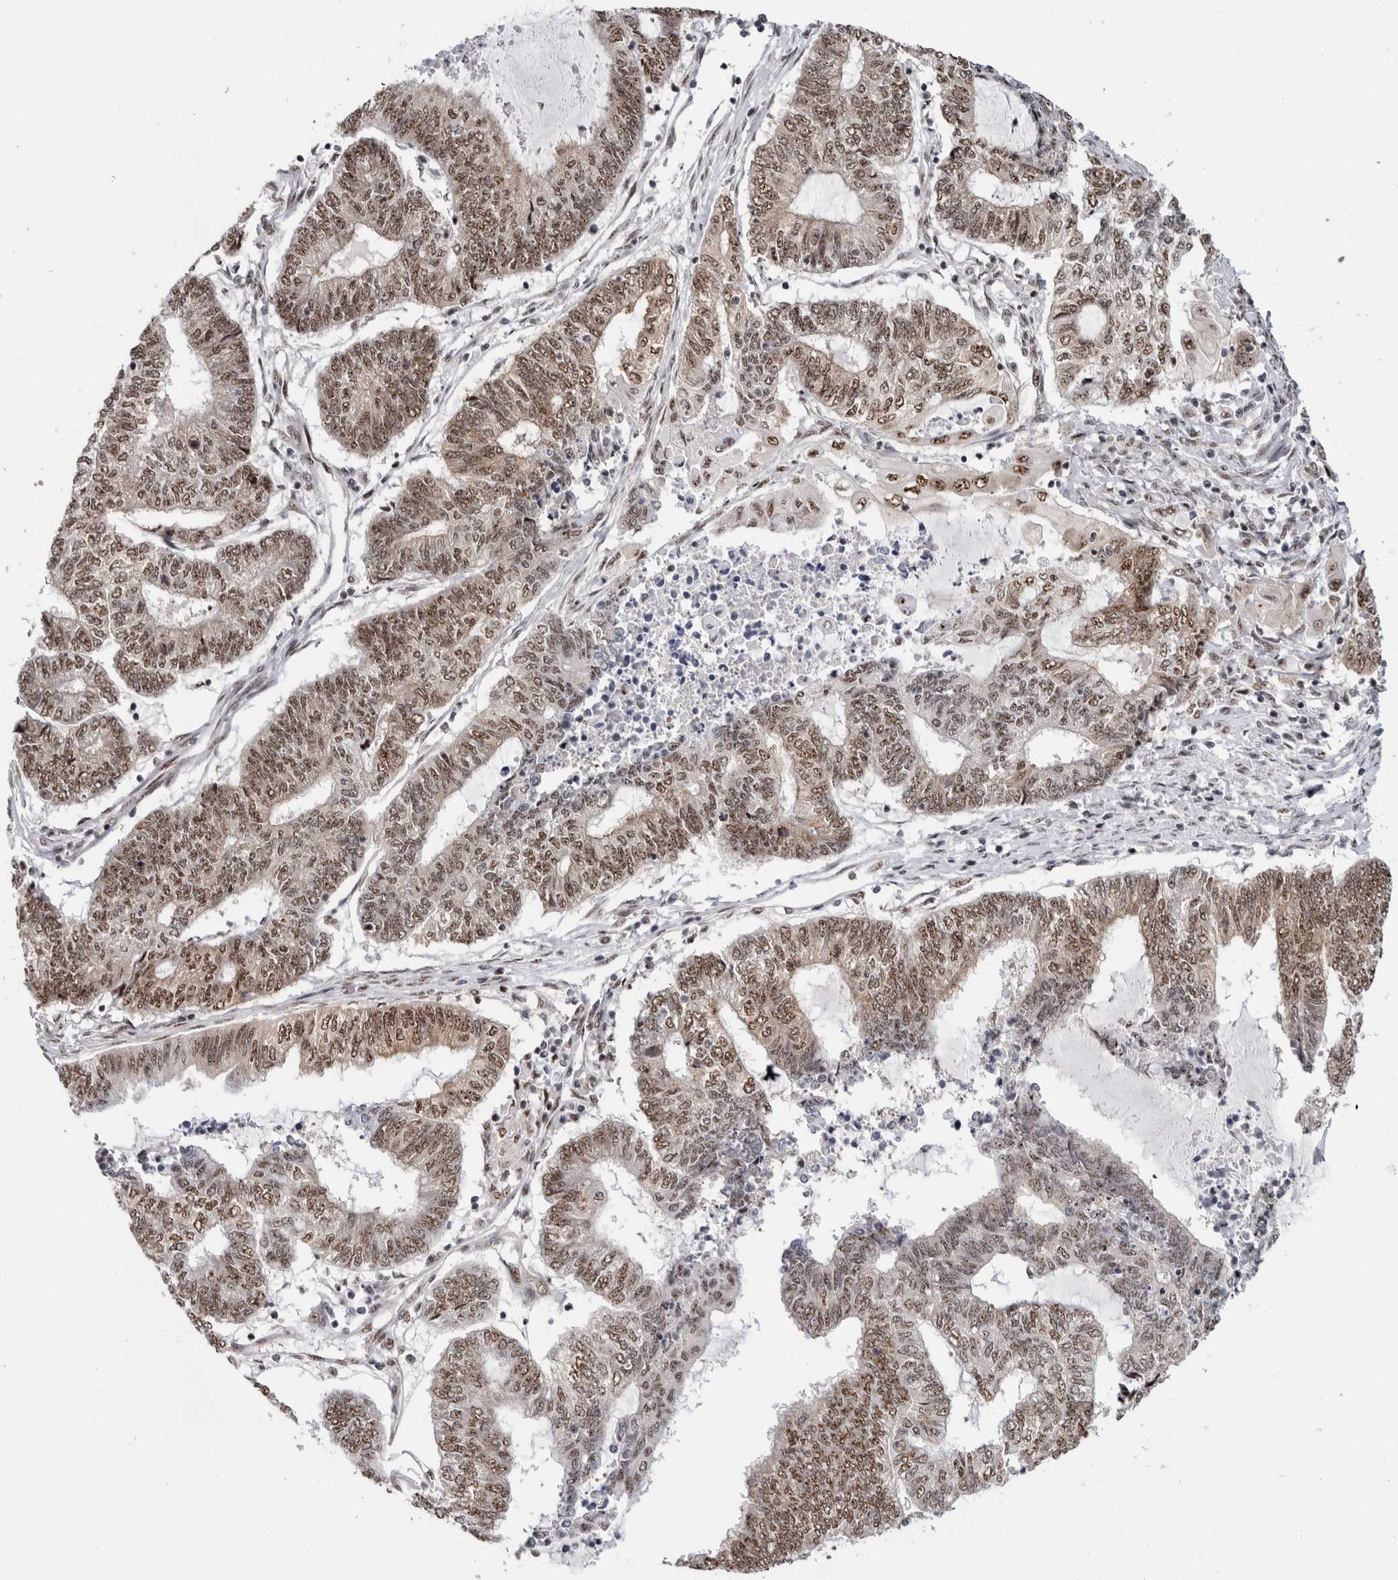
{"staining": {"intensity": "moderate", "quantity": ">75%", "location": "nuclear"}, "tissue": "endometrial cancer", "cell_type": "Tumor cells", "image_type": "cancer", "snomed": [{"axis": "morphology", "description": "Adenocarcinoma, NOS"}, {"axis": "topography", "description": "Uterus"}, {"axis": "topography", "description": "Endometrium"}], "caption": "High-magnification brightfield microscopy of endometrial cancer stained with DAB (3,3'-diaminobenzidine) (brown) and counterstained with hematoxylin (blue). tumor cells exhibit moderate nuclear staining is identified in approximately>75% of cells.", "gene": "MKNK1", "patient": {"sex": "female", "age": 70}}